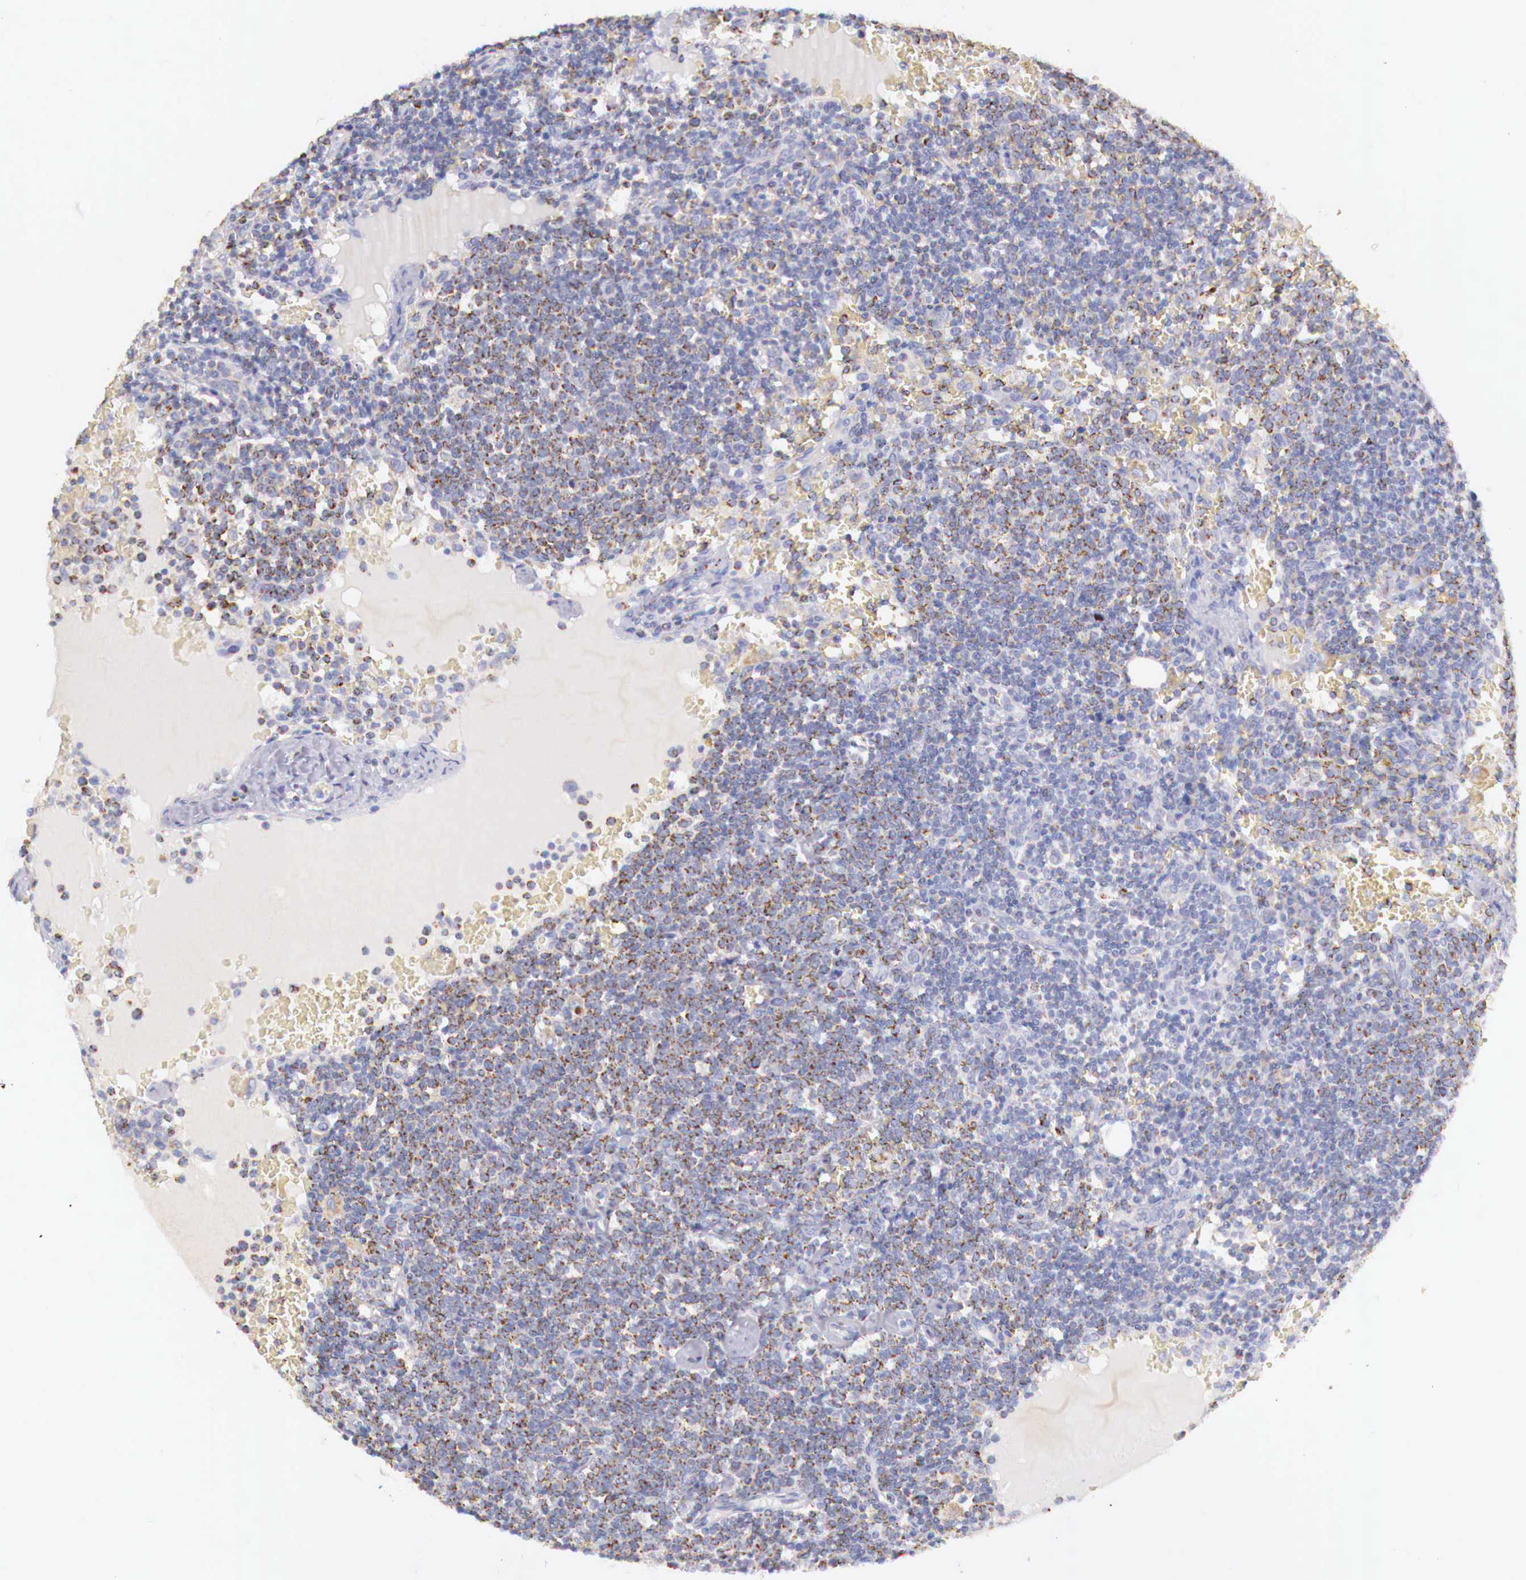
{"staining": {"intensity": "moderate", "quantity": "25%-75%", "location": "cytoplasmic/membranous"}, "tissue": "lymphoma", "cell_type": "Tumor cells", "image_type": "cancer", "snomed": [{"axis": "morphology", "description": "Malignant lymphoma, non-Hodgkin's type, High grade"}, {"axis": "topography", "description": "Lymph node"}], "caption": "High-power microscopy captured an immunohistochemistry micrograph of lymphoma, revealing moderate cytoplasmic/membranous staining in approximately 25%-75% of tumor cells.", "gene": "IDH3G", "patient": {"sex": "female", "age": 76}}